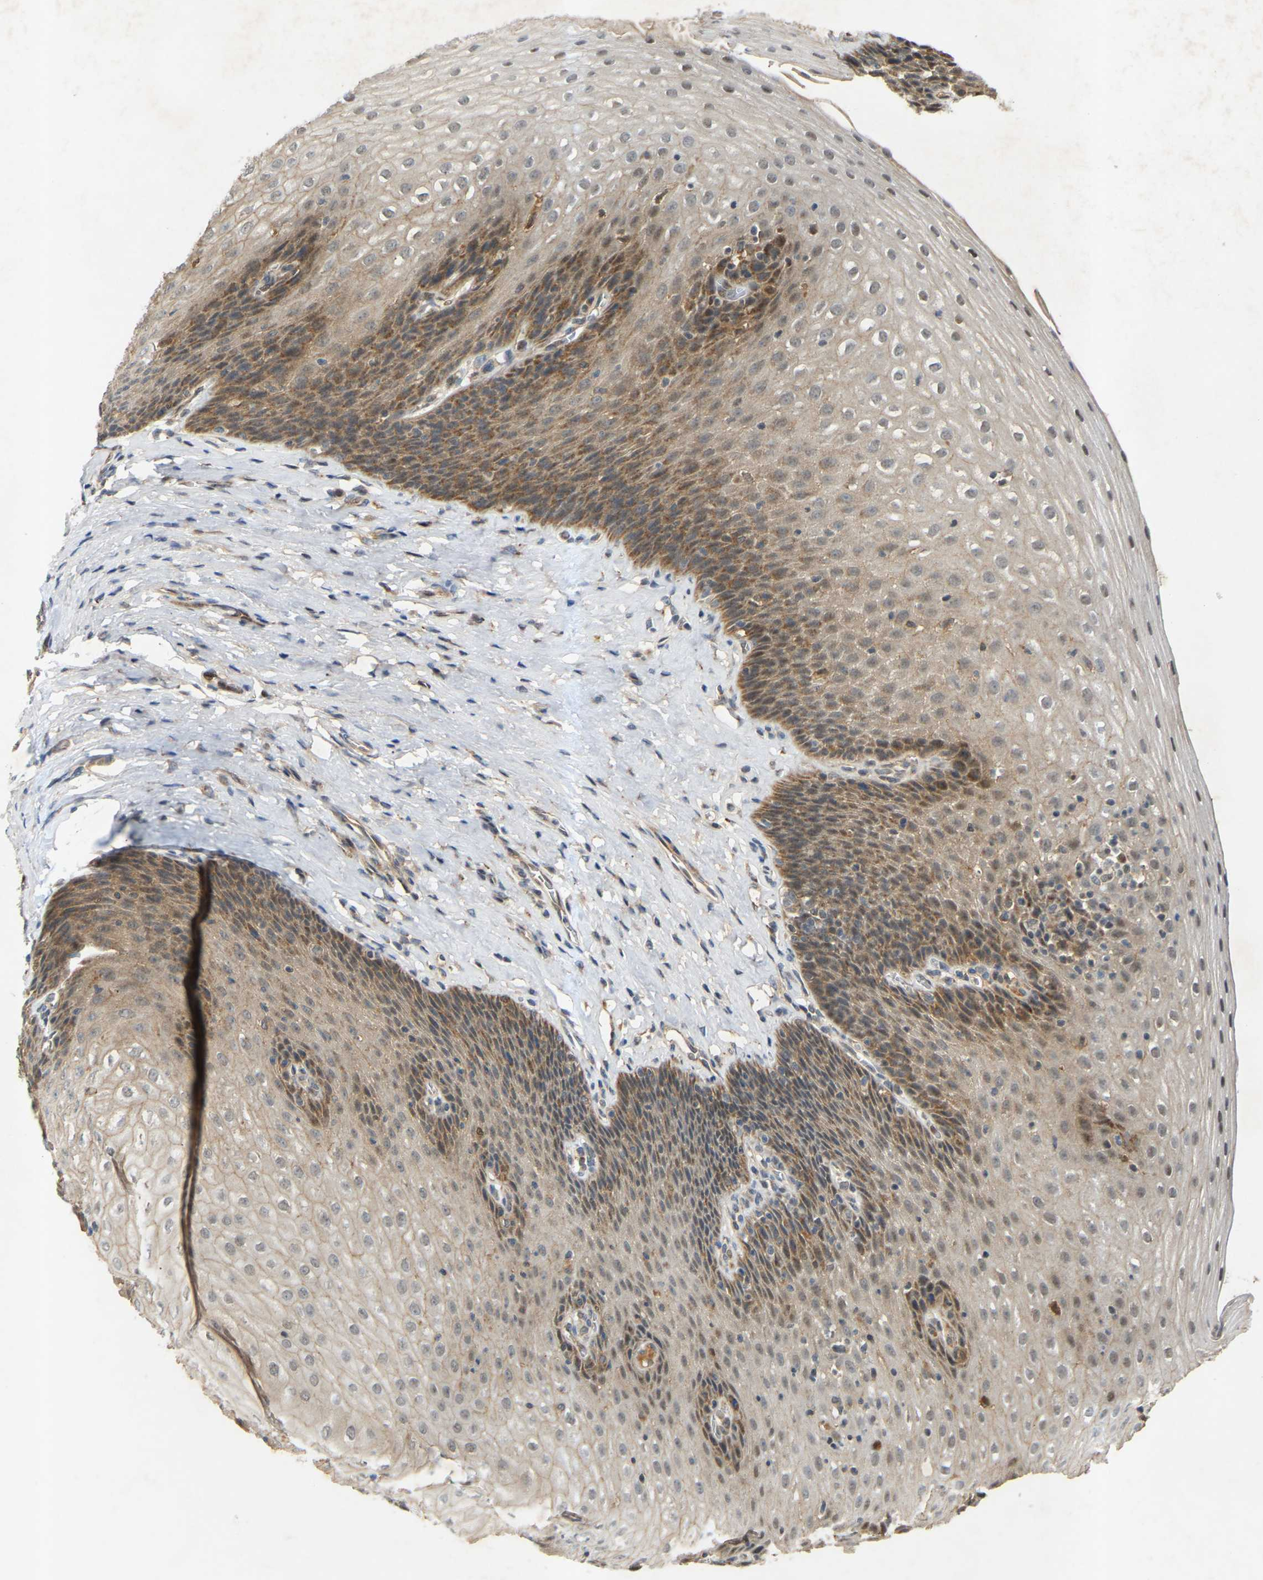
{"staining": {"intensity": "moderate", "quantity": ">75%", "location": "cytoplasmic/membranous"}, "tissue": "esophagus", "cell_type": "Squamous epithelial cells", "image_type": "normal", "snomed": [{"axis": "morphology", "description": "Normal tissue, NOS"}, {"axis": "topography", "description": "Esophagus"}], "caption": "High-magnification brightfield microscopy of normal esophagus stained with DAB (brown) and counterstained with hematoxylin (blue). squamous epithelial cells exhibit moderate cytoplasmic/membranous positivity is appreciated in approximately>75% of cells.", "gene": "ATP5MF", "patient": {"sex": "female", "age": 61}}